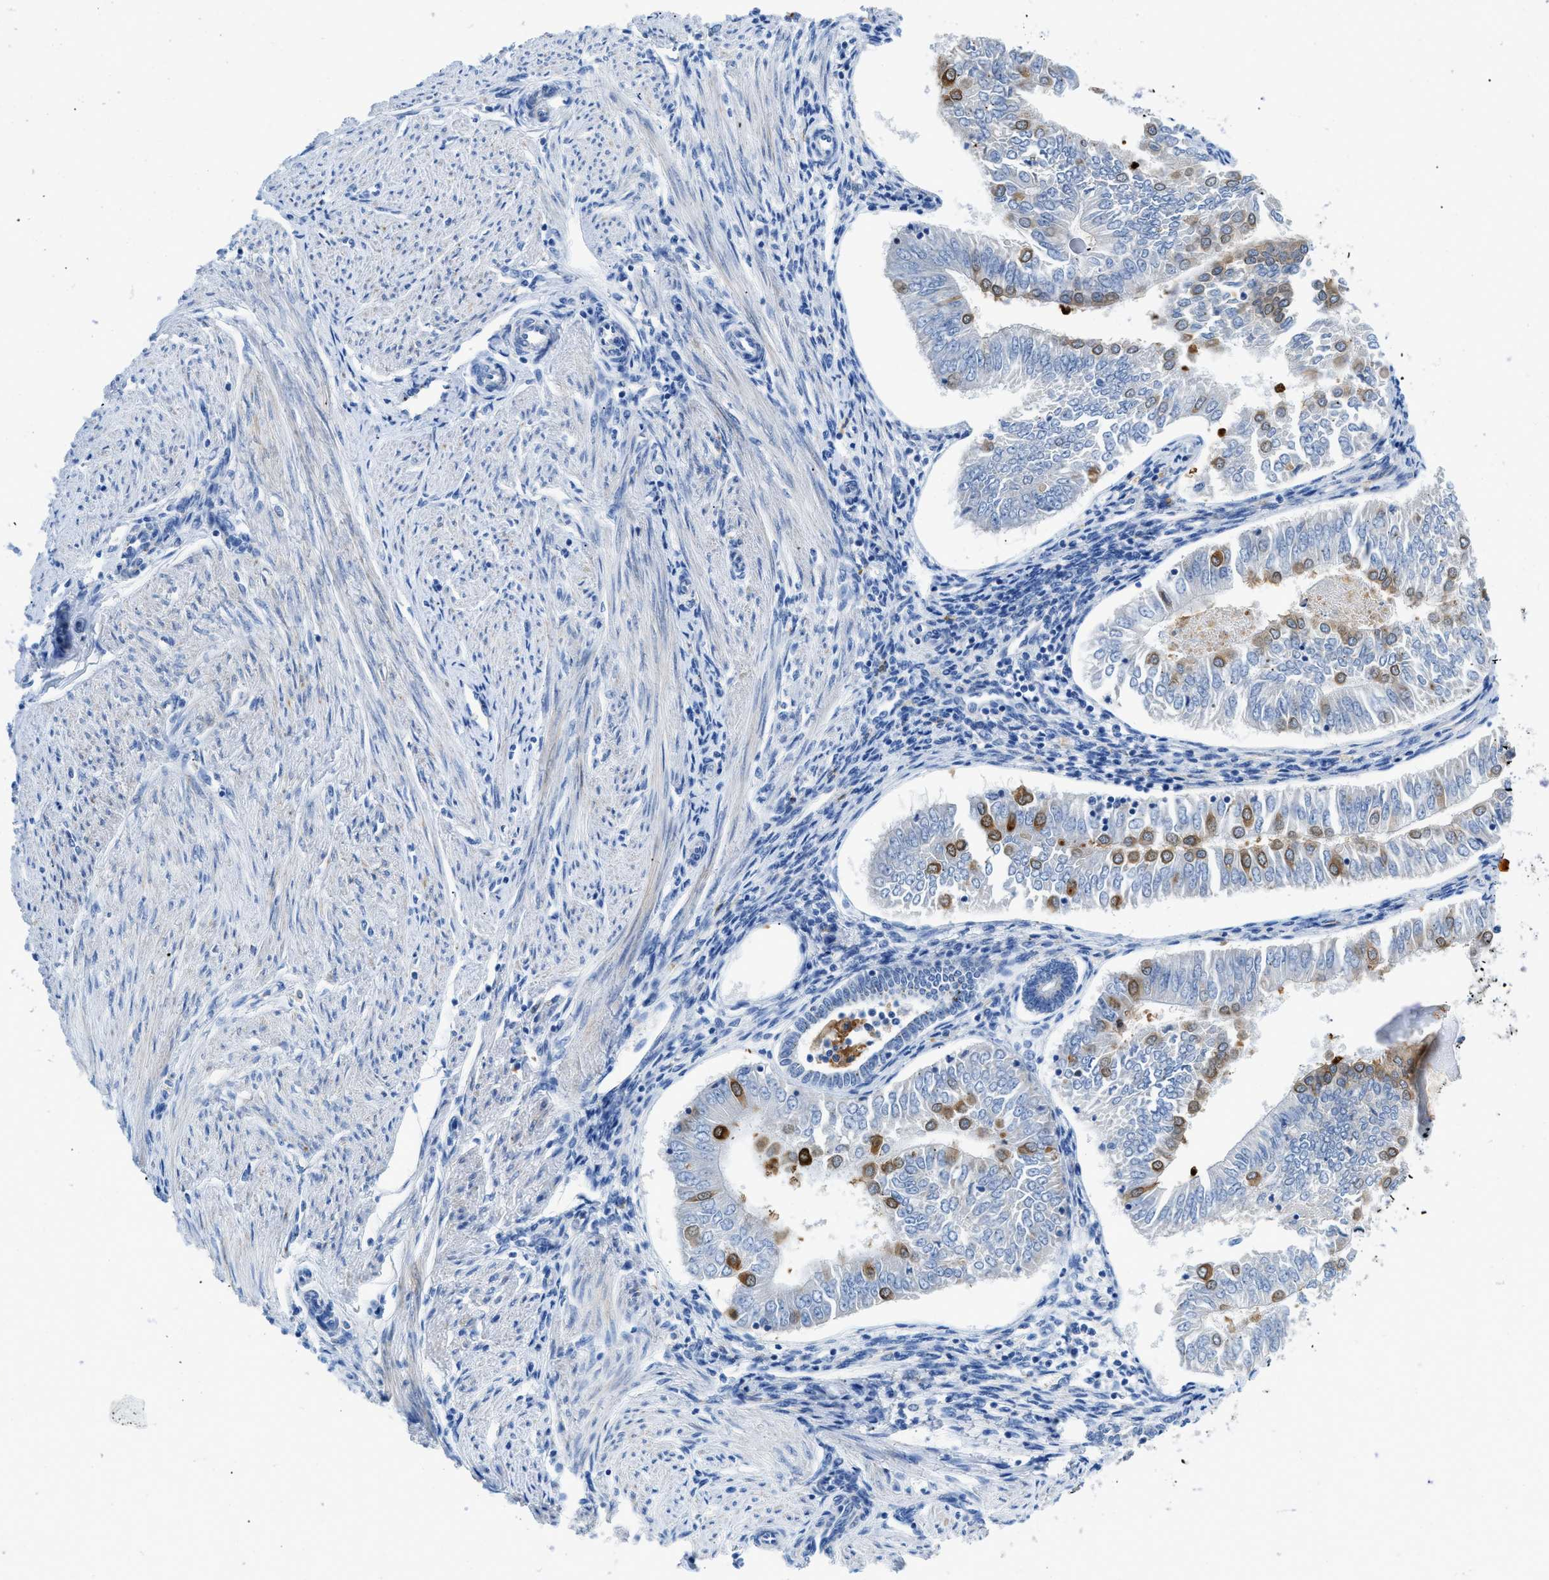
{"staining": {"intensity": "moderate", "quantity": "<25%", "location": "cytoplasmic/membranous"}, "tissue": "endometrial cancer", "cell_type": "Tumor cells", "image_type": "cancer", "snomed": [{"axis": "morphology", "description": "Adenocarcinoma, NOS"}, {"axis": "topography", "description": "Endometrium"}], "caption": "Immunohistochemical staining of adenocarcinoma (endometrial) shows low levels of moderate cytoplasmic/membranous positivity in about <25% of tumor cells.", "gene": "CD226", "patient": {"sex": "female", "age": 53}}